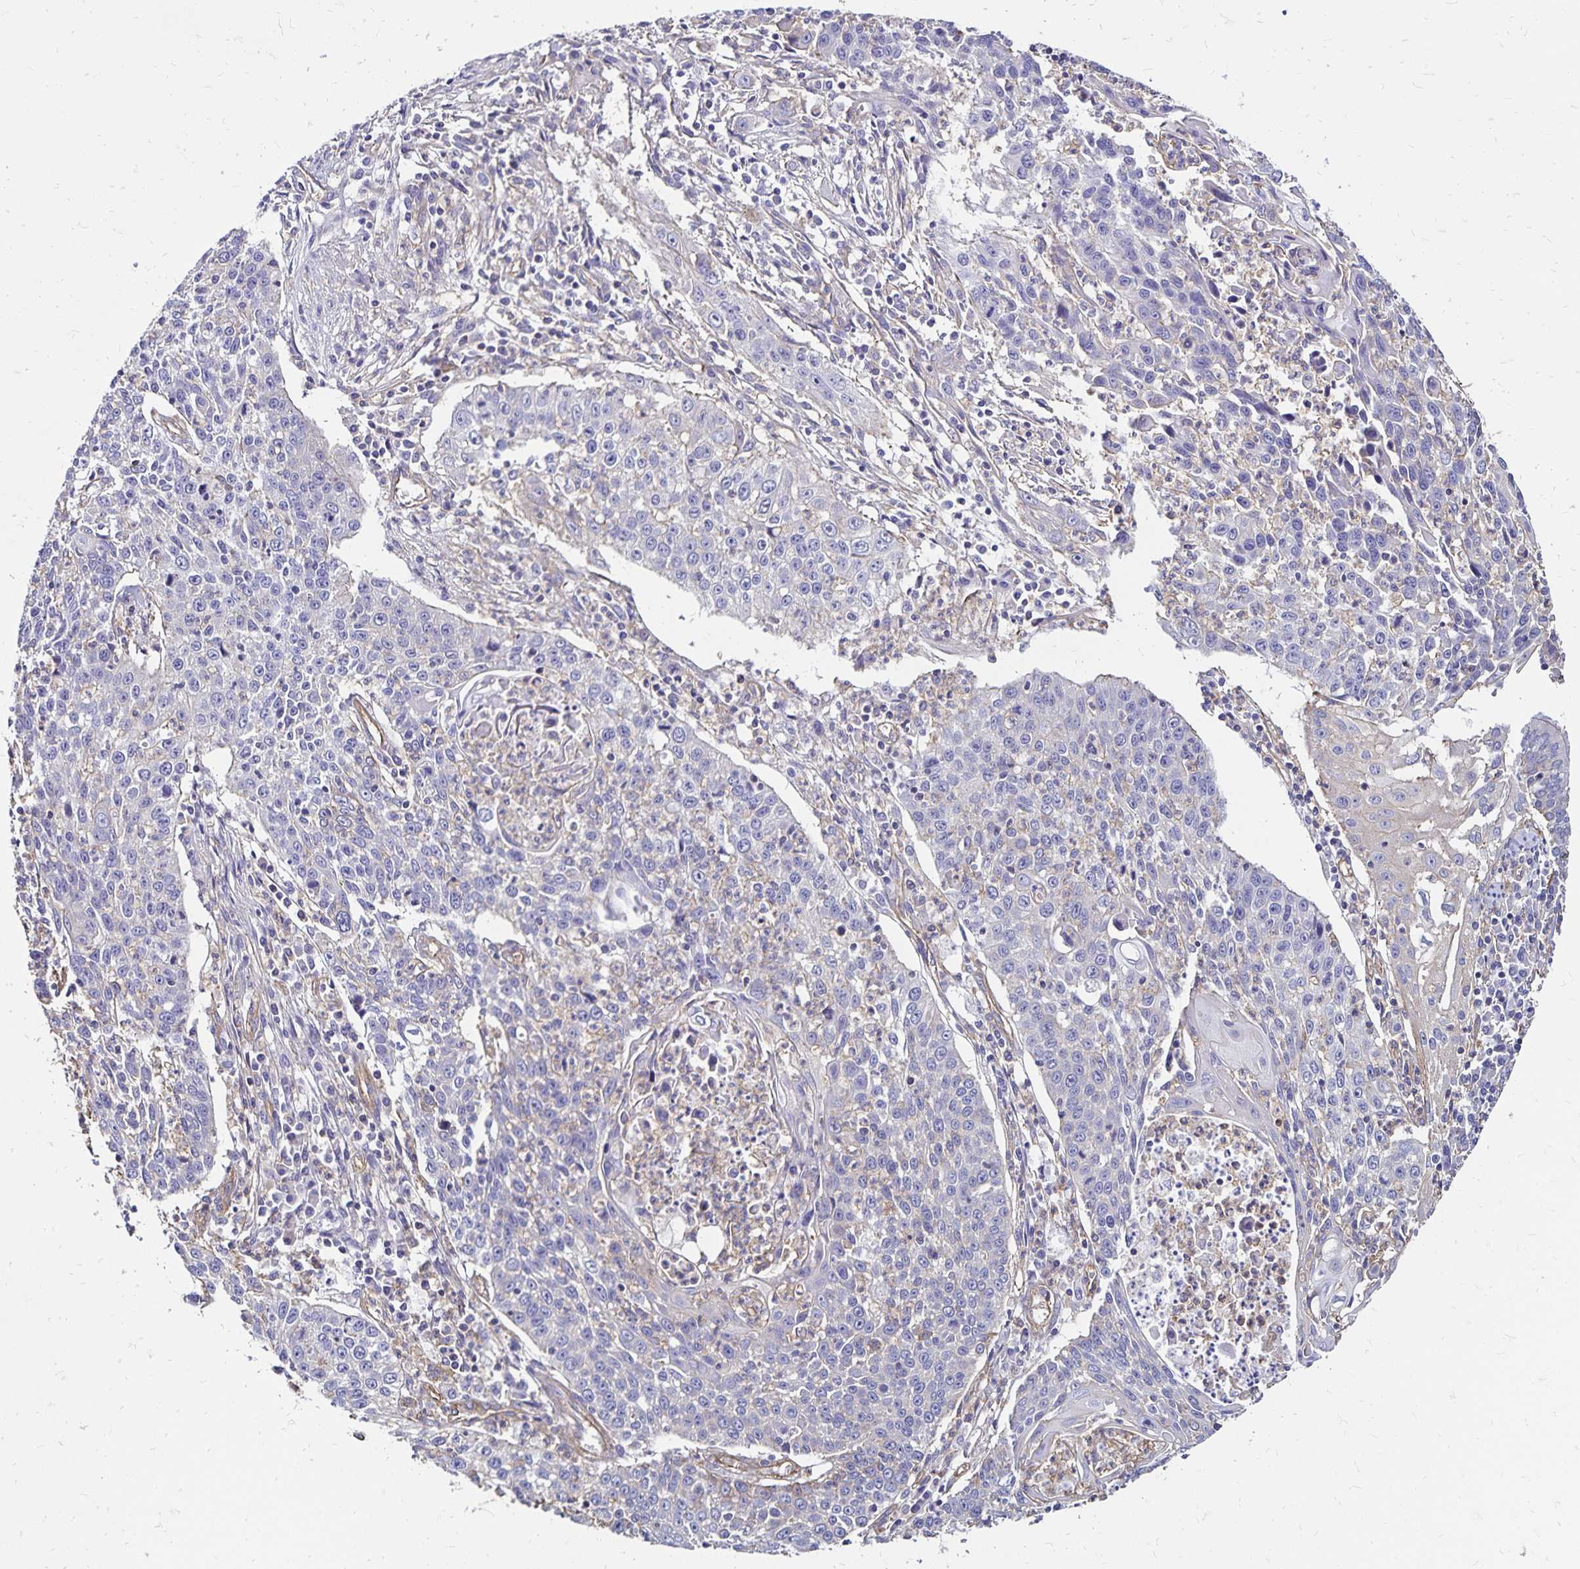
{"staining": {"intensity": "negative", "quantity": "none", "location": "none"}, "tissue": "lung cancer", "cell_type": "Tumor cells", "image_type": "cancer", "snomed": [{"axis": "morphology", "description": "Squamous cell carcinoma, NOS"}, {"axis": "morphology", "description": "Squamous cell carcinoma, metastatic, NOS"}, {"axis": "topography", "description": "Lung"}, {"axis": "topography", "description": "Pleura, NOS"}], "caption": "High power microscopy histopathology image of an IHC image of lung cancer (squamous cell carcinoma), revealing no significant positivity in tumor cells.", "gene": "RPRML", "patient": {"sex": "male", "age": 72}}